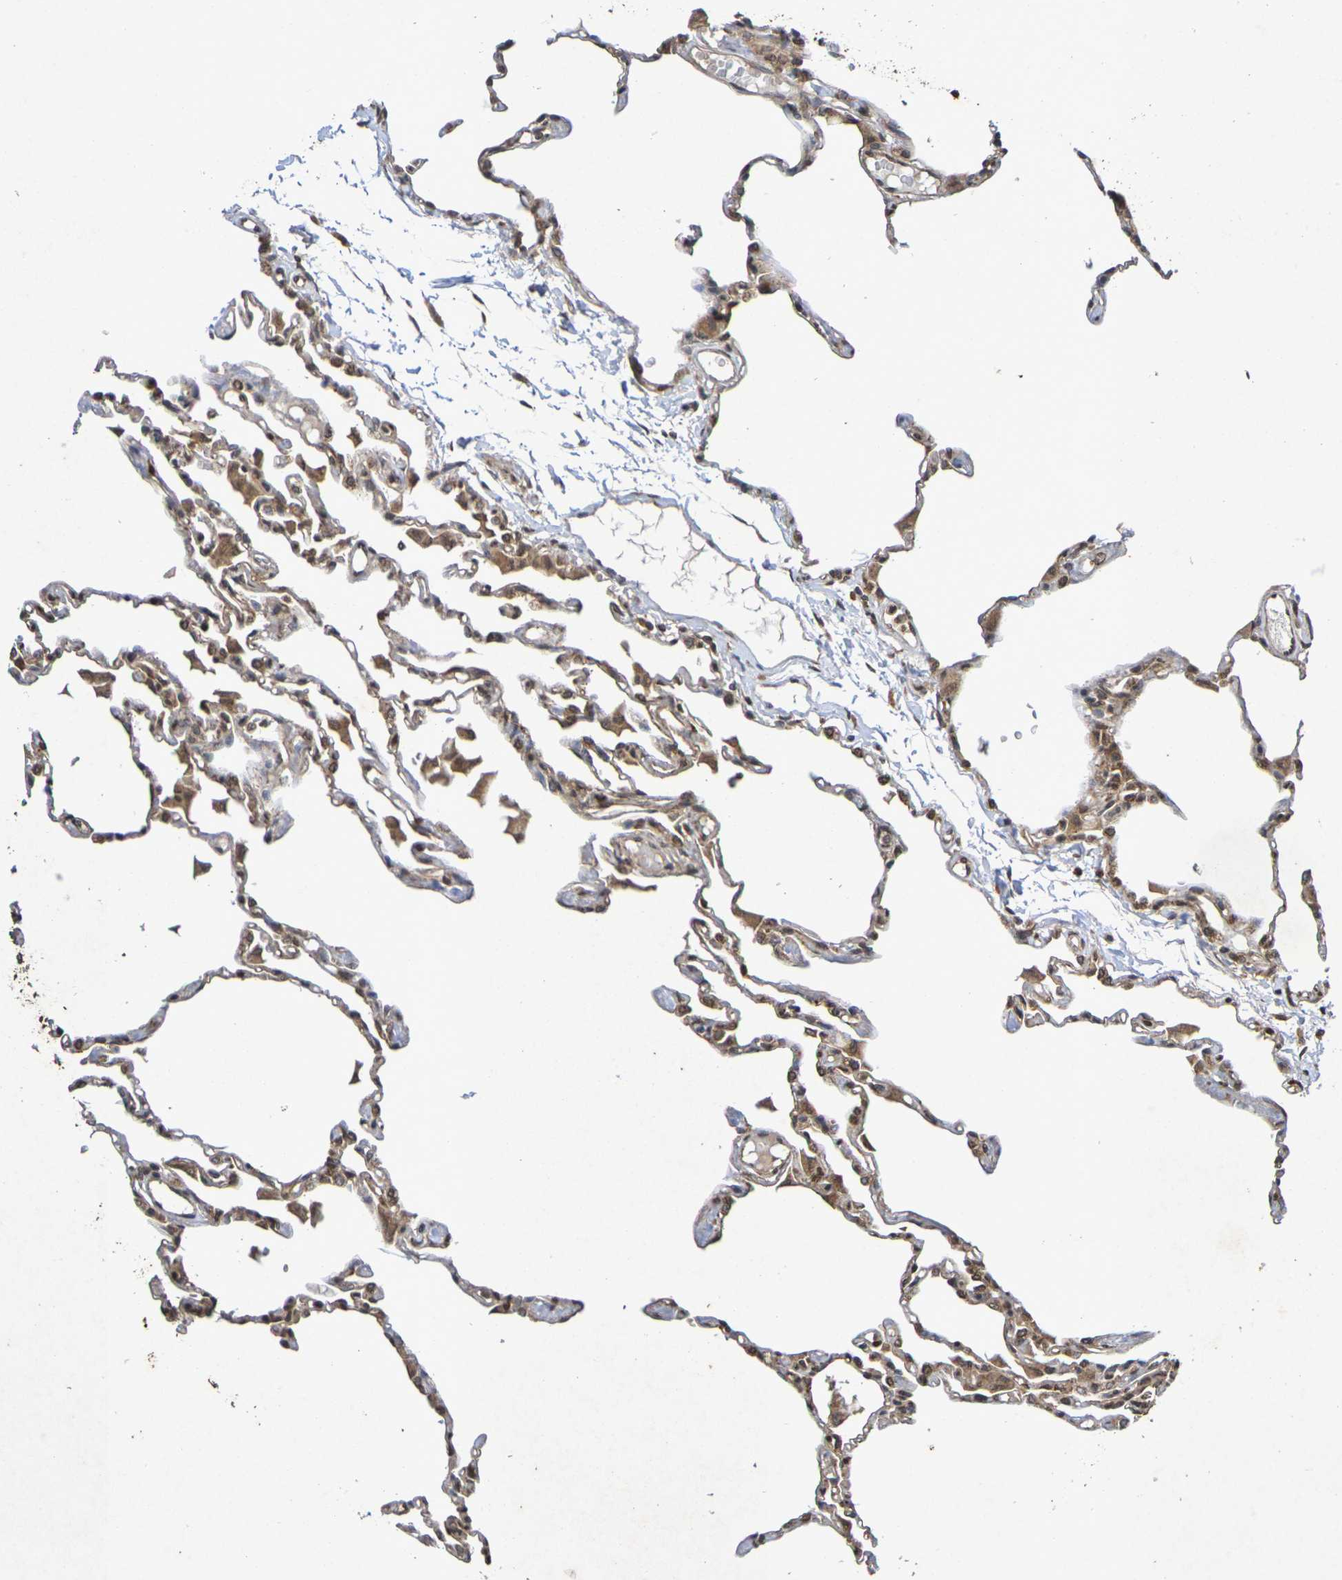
{"staining": {"intensity": "moderate", "quantity": "25%-75%", "location": "cytoplasmic/membranous,nuclear"}, "tissue": "lung", "cell_type": "Alveolar cells", "image_type": "normal", "snomed": [{"axis": "morphology", "description": "Normal tissue, NOS"}, {"axis": "topography", "description": "Lung"}], "caption": "Immunohistochemical staining of normal lung reveals medium levels of moderate cytoplasmic/membranous,nuclear staining in approximately 25%-75% of alveolar cells. The staining was performed using DAB (3,3'-diaminobenzidine) to visualize the protein expression in brown, while the nuclei were stained in blue with hematoxylin (Magnification: 20x).", "gene": "GUCY1A2", "patient": {"sex": "female", "age": 49}}